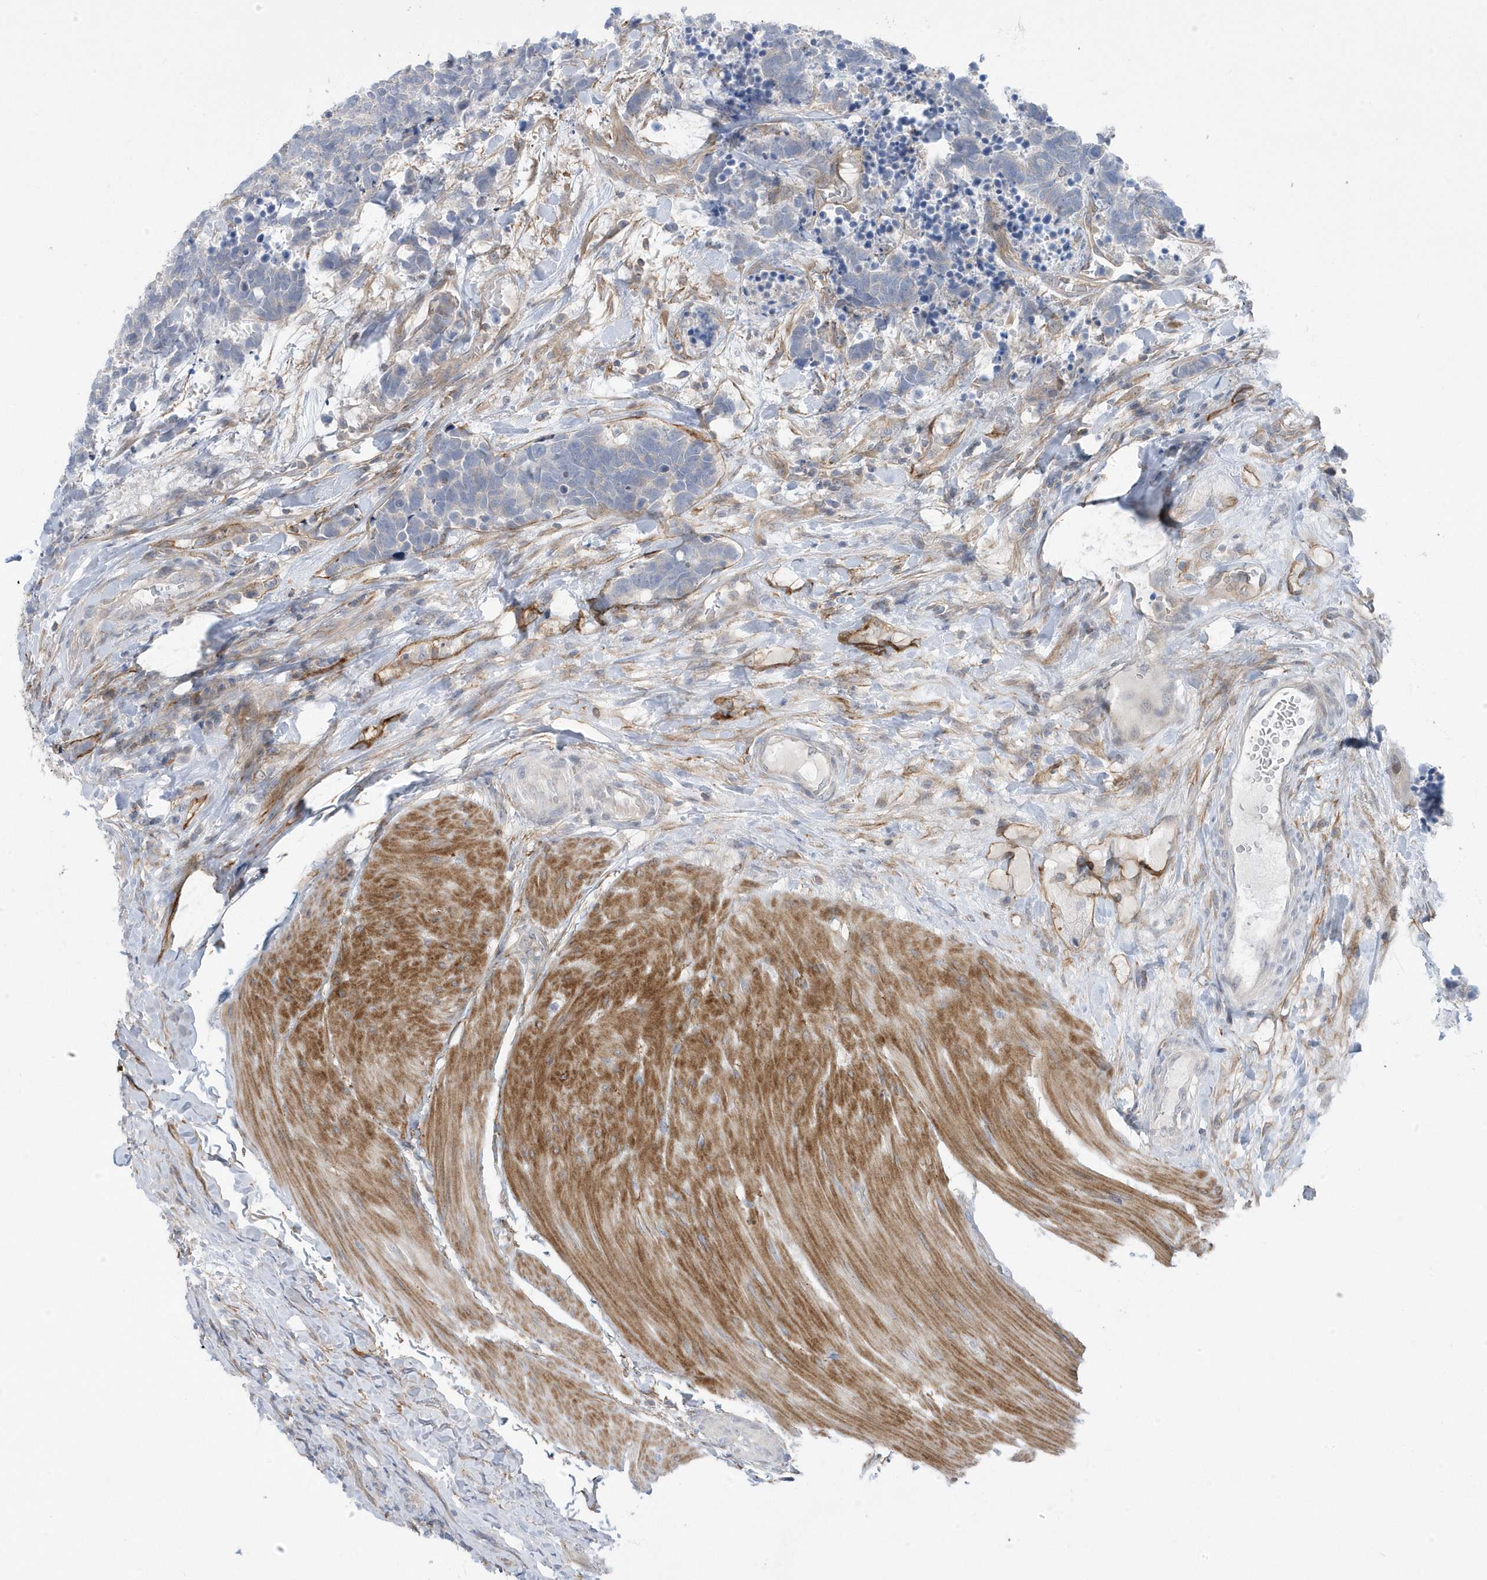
{"staining": {"intensity": "negative", "quantity": "none", "location": "none"}, "tissue": "carcinoid", "cell_type": "Tumor cells", "image_type": "cancer", "snomed": [{"axis": "morphology", "description": "Carcinoma, NOS"}, {"axis": "morphology", "description": "Carcinoid, malignant, NOS"}, {"axis": "topography", "description": "Urinary bladder"}], "caption": "The image demonstrates no staining of tumor cells in carcinoid.", "gene": "ANAPC1", "patient": {"sex": "male", "age": 57}}